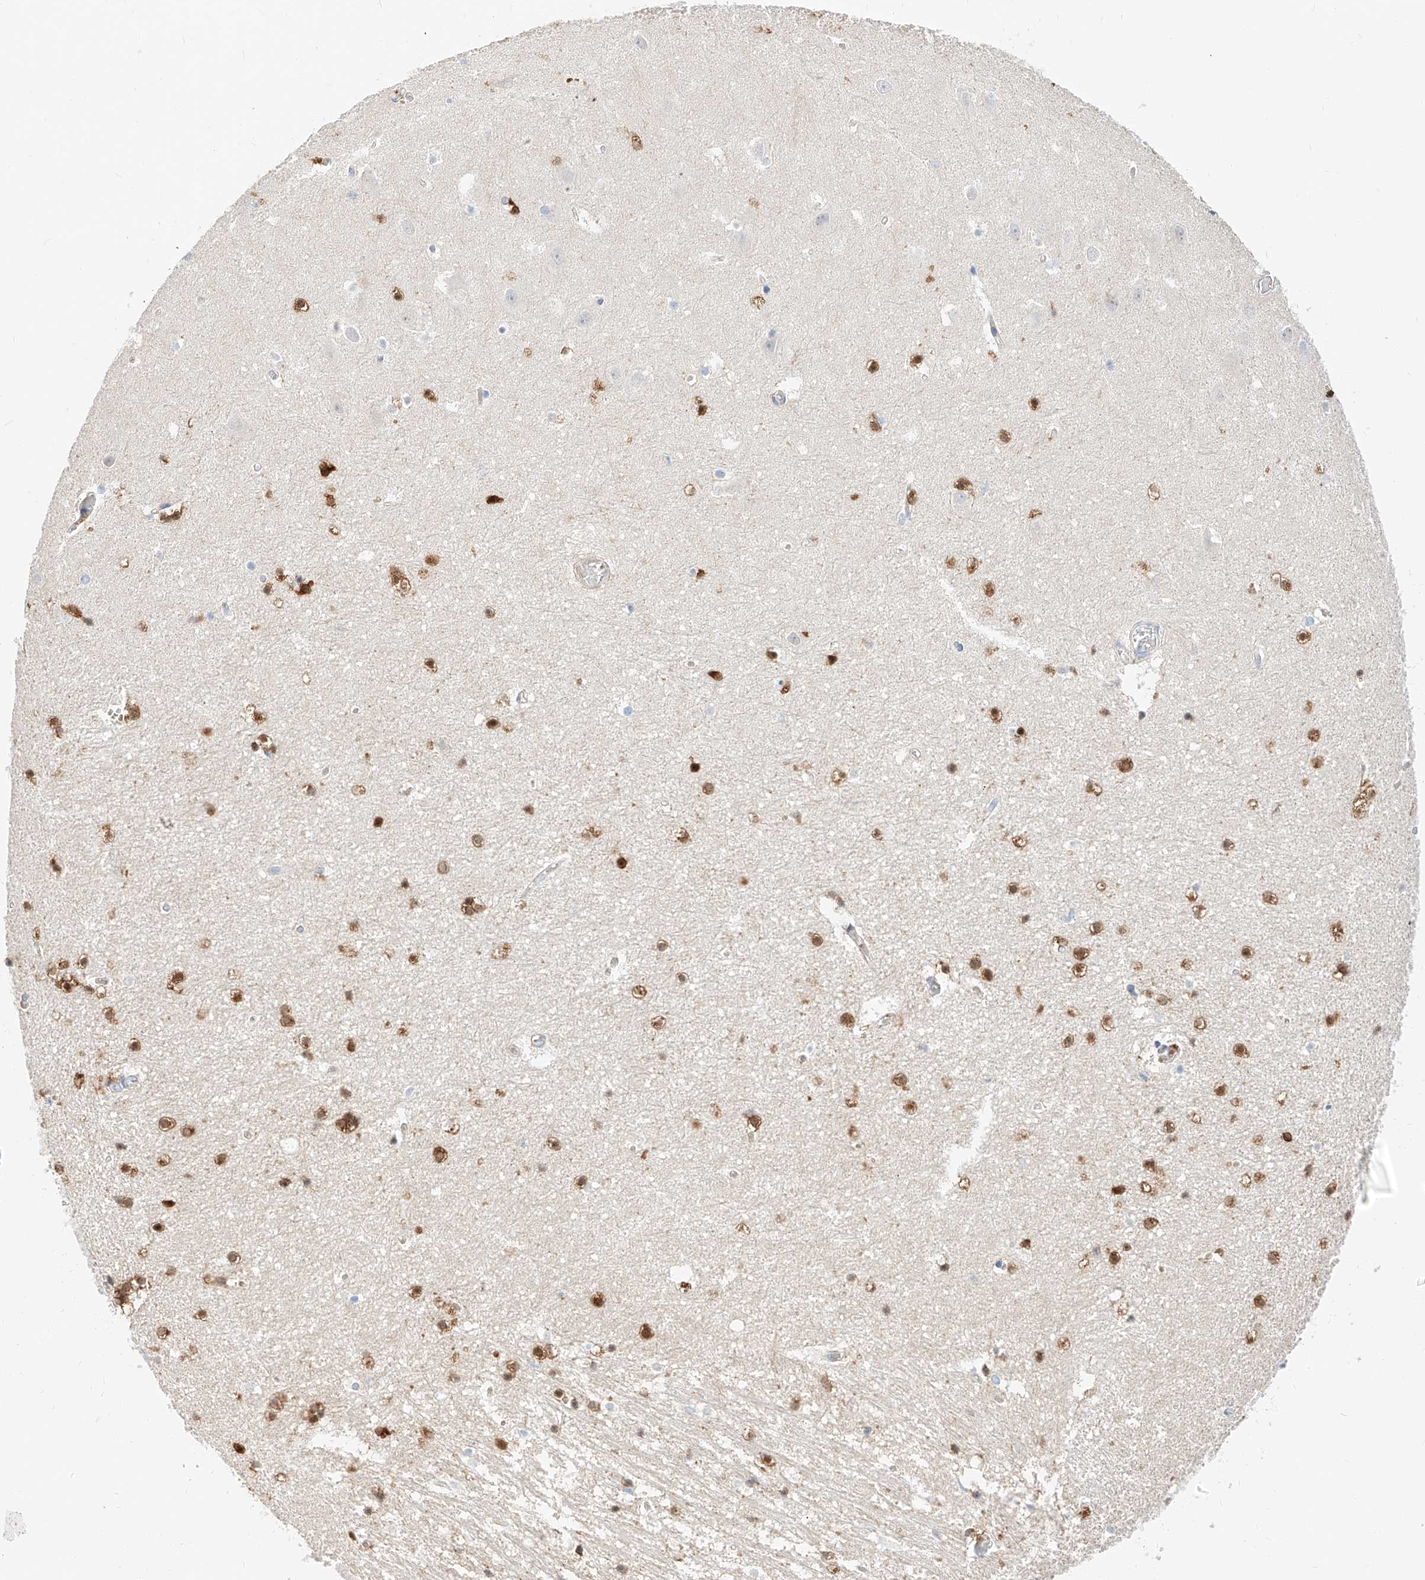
{"staining": {"intensity": "moderate", "quantity": "25%-75%", "location": "cytoplasmic/membranous,nuclear"}, "tissue": "hippocampus", "cell_type": "Glial cells", "image_type": "normal", "snomed": [{"axis": "morphology", "description": "Normal tissue, NOS"}, {"axis": "topography", "description": "Hippocampus"}], "caption": "Immunohistochemical staining of benign human hippocampus exhibits medium levels of moderate cytoplasmic/membranous,nuclear positivity in about 25%-75% of glial cells.", "gene": "MAP7", "patient": {"sex": "female", "age": 52}}